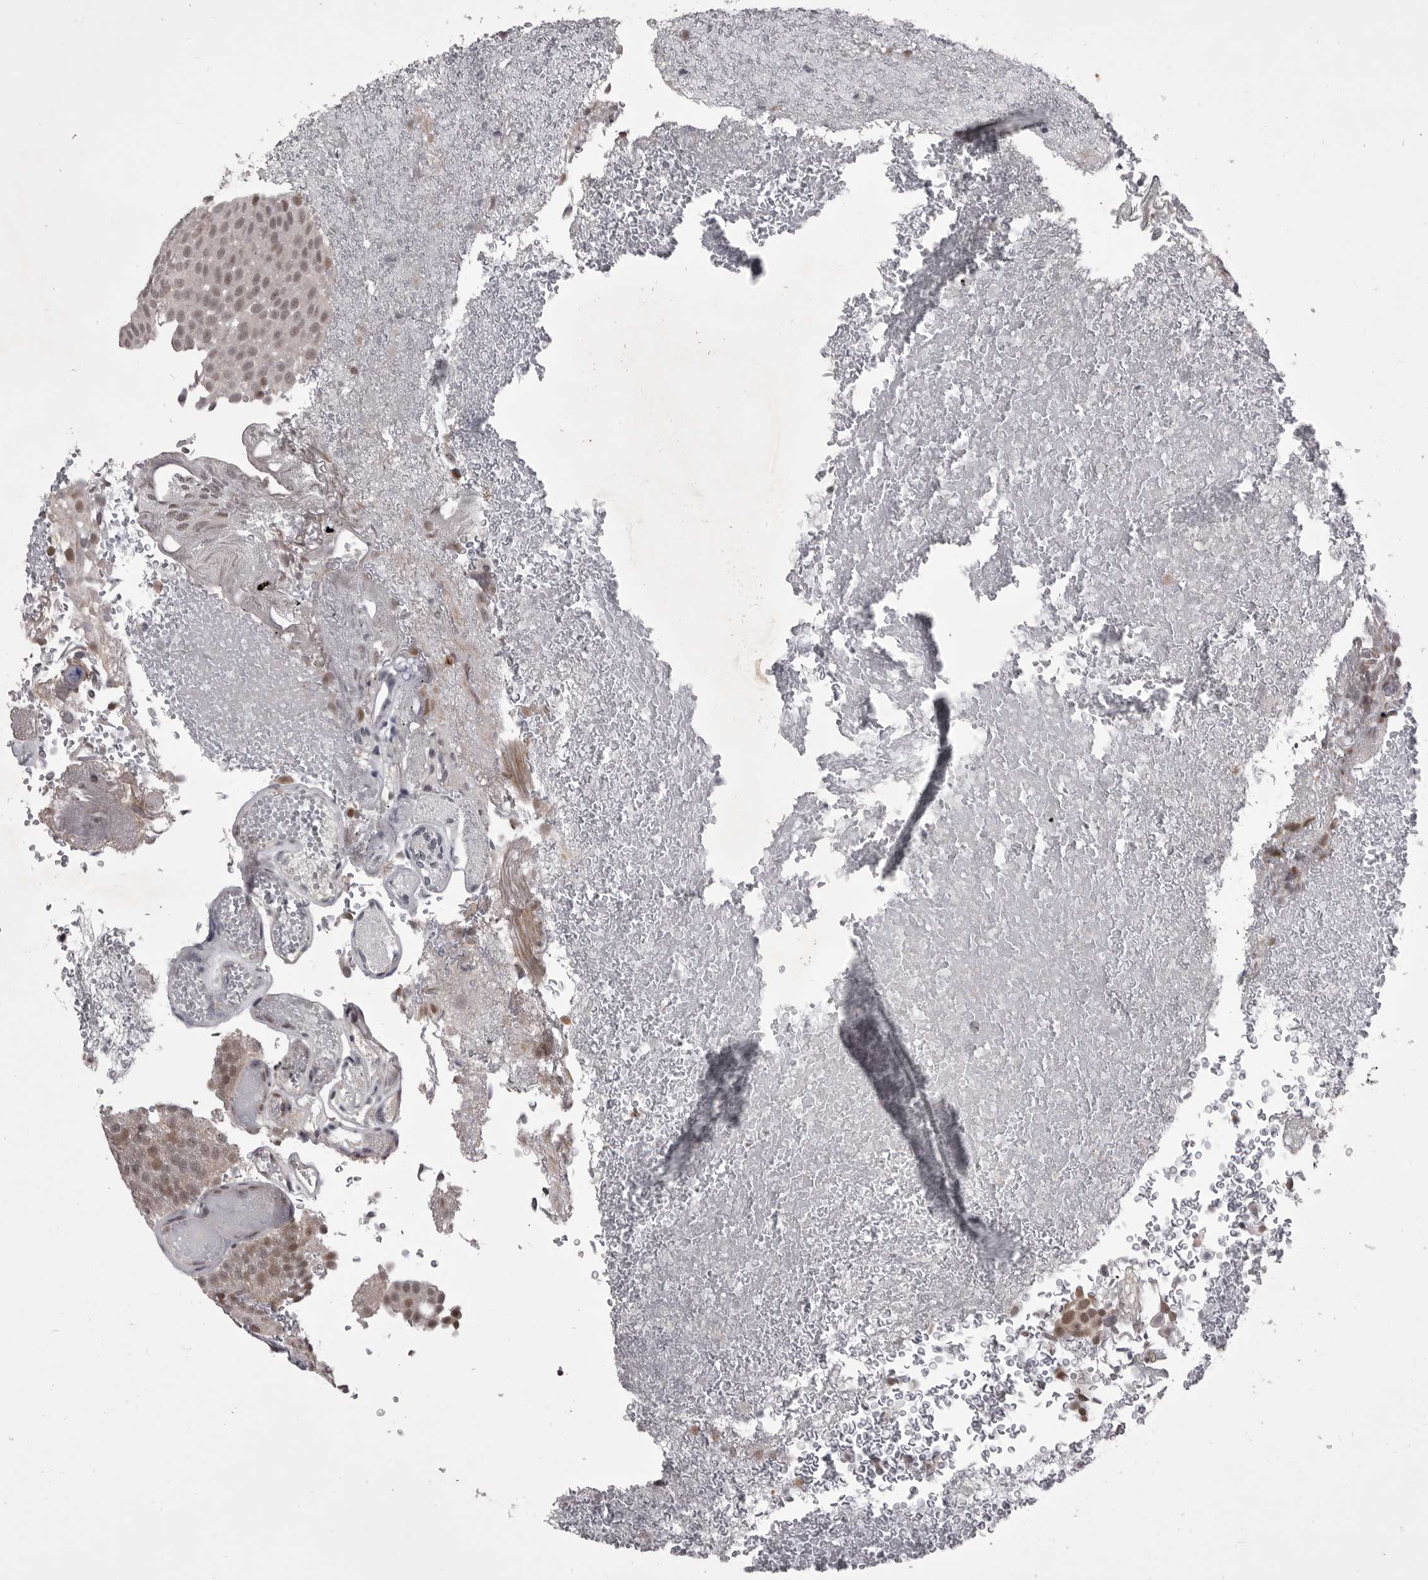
{"staining": {"intensity": "moderate", "quantity": ">75%", "location": "nuclear"}, "tissue": "urothelial cancer", "cell_type": "Tumor cells", "image_type": "cancer", "snomed": [{"axis": "morphology", "description": "Urothelial carcinoma, Low grade"}, {"axis": "topography", "description": "Urinary bladder"}], "caption": "Urothelial cancer stained with immunohistochemistry demonstrates moderate nuclear staining in approximately >75% of tumor cells.", "gene": "PRPF3", "patient": {"sex": "male", "age": 78}}